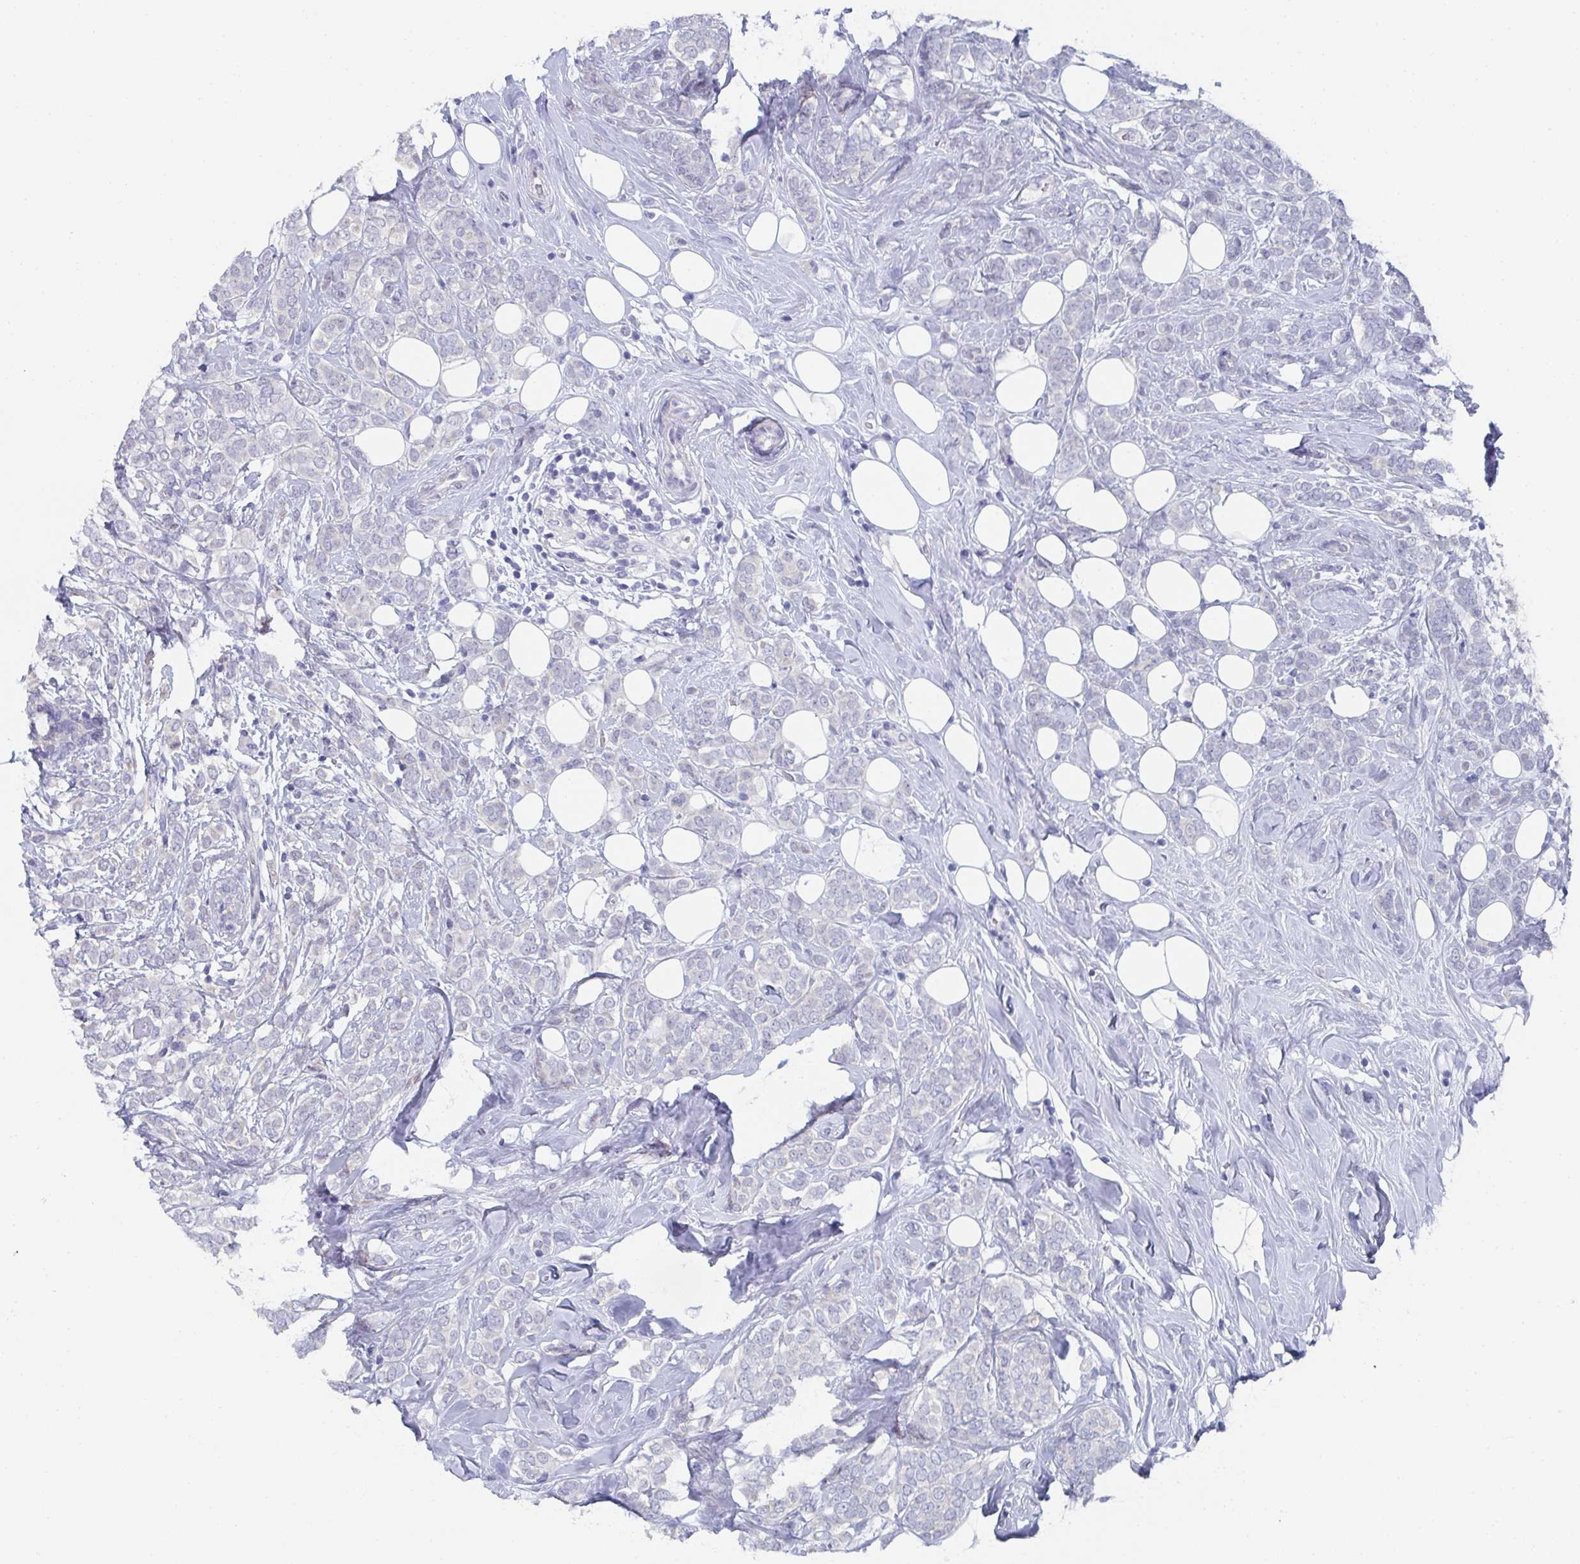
{"staining": {"intensity": "negative", "quantity": "none", "location": "none"}, "tissue": "breast cancer", "cell_type": "Tumor cells", "image_type": "cancer", "snomed": [{"axis": "morphology", "description": "Lobular carcinoma"}, {"axis": "topography", "description": "Breast"}], "caption": "High power microscopy photomicrograph of an immunohistochemistry (IHC) micrograph of lobular carcinoma (breast), revealing no significant positivity in tumor cells. Nuclei are stained in blue.", "gene": "DYDC2", "patient": {"sex": "female", "age": 49}}